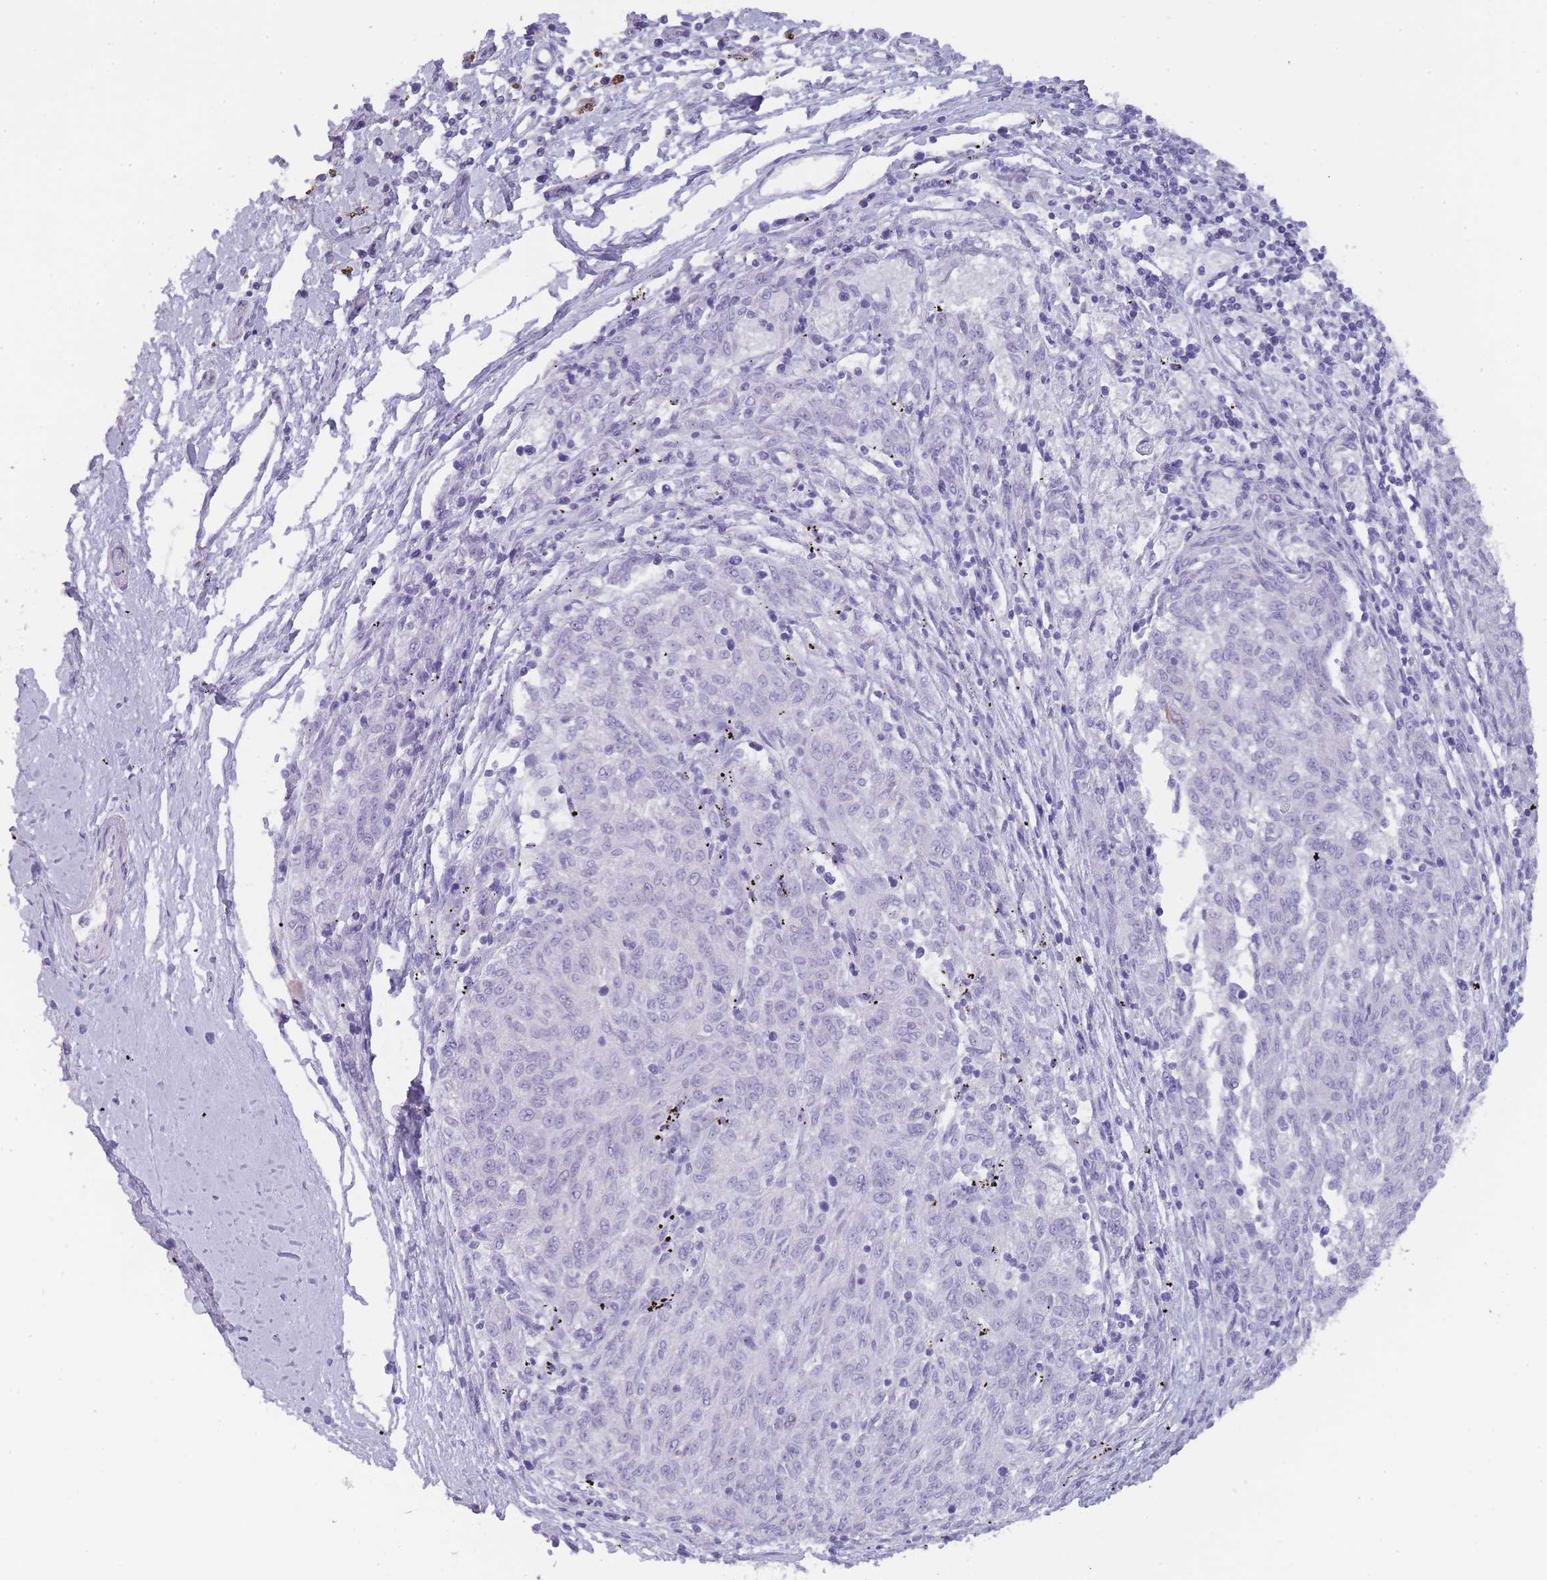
{"staining": {"intensity": "negative", "quantity": "none", "location": "none"}, "tissue": "melanoma", "cell_type": "Tumor cells", "image_type": "cancer", "snomed": [{"axis": "morphology", "description": "Malignant melanoma, NOS"}, {"axis": "topography", "description": "Skin"}], "caption": "This is an IHC micrograph of malignant melanoma. There is no positivity in tumor cells.", "gene": "TCP11", "patient": {"sex": "female", "age": 72}}